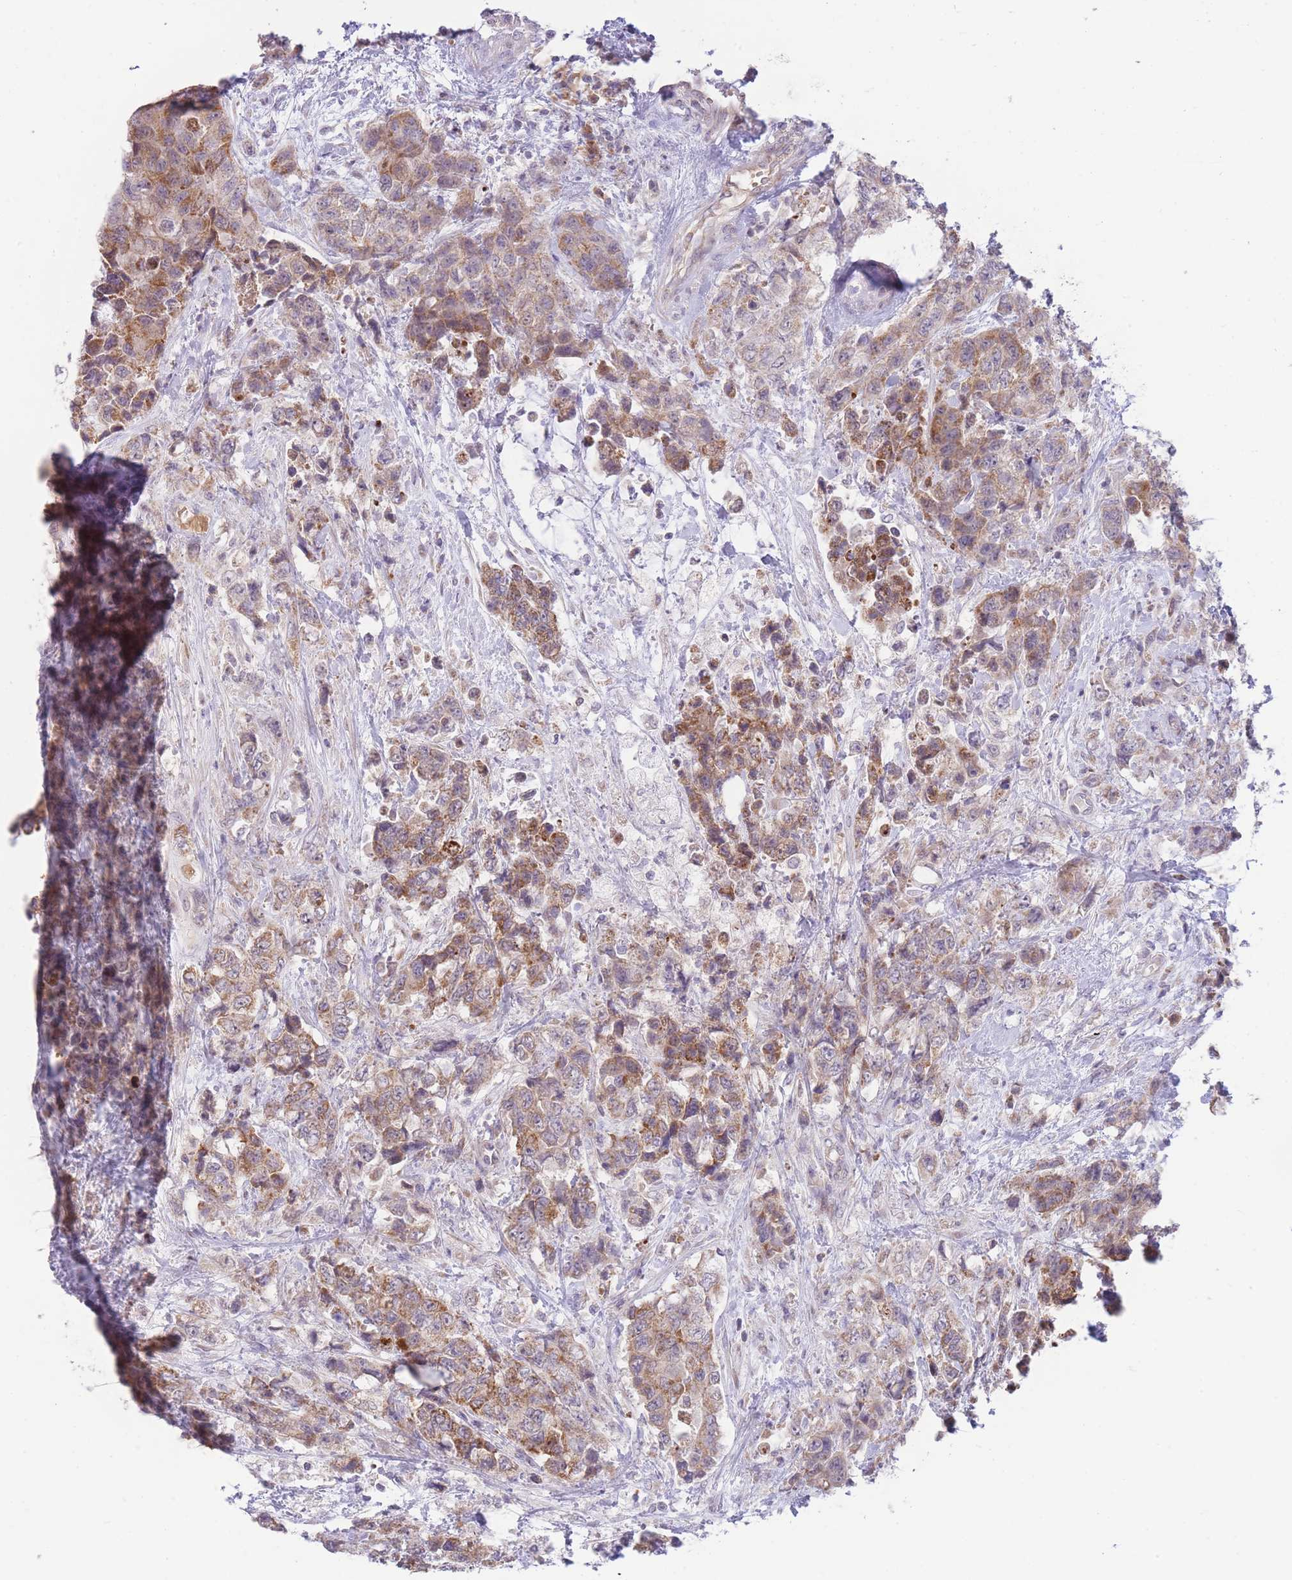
{"staining": {"intensity": "moderate", "quantity": ">75%", "location": "cytoplasmic/membranous"}, "tissue": "urothelial cancer", "cell_type": "Tumor cells", "image_type": "cancer", "snomed": [{"axis": "morphology", "description": "Urothelial carcinoma, High grade"}, {"axis": "topography", "description": "Urinary bladder"}], "caption": "Tumor cells demonstrate moderate cytoplasmic/membranous staining in approximately >75% of cells in urothelial cancer. (DAB = brown stain, brightfield microscopy at high magnification).", "gene": "BOLA2B", "patient": {"sex": "female", "age": 78}}